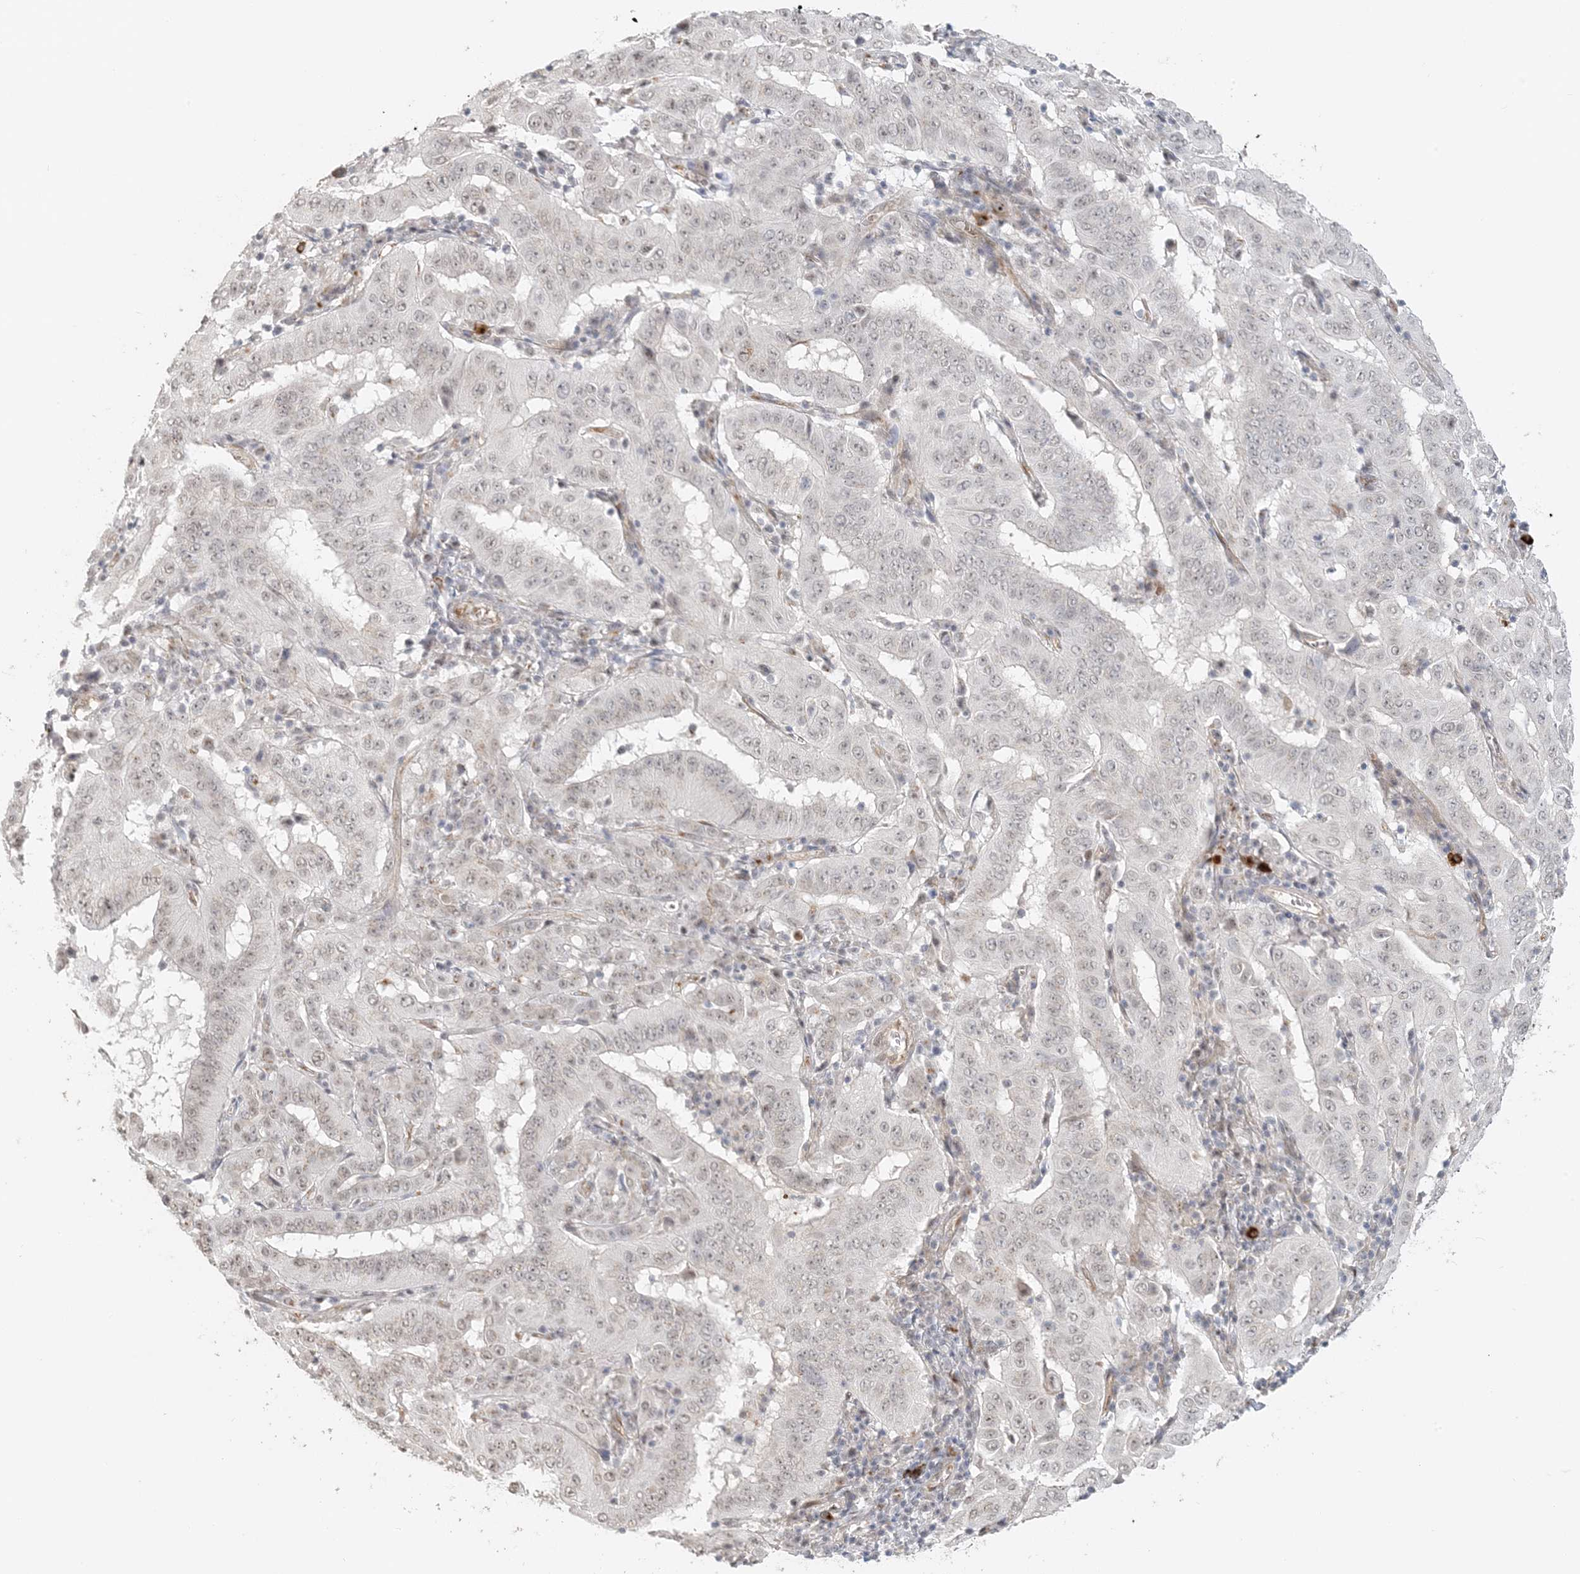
{"staining": {"intensity": "negative", "quantity": "none", "location": "none"}, "tissue": "pancreatic cancer", "cell_type": "Tumor cells", "image_type": "cancer", "snomed": [{"axis": "morphology", "description": "Adenocarcinoma, NOS"}, {"axis": "topography", "description": "Pancreas"}], "caption": "Tumor cells are negative for protein expression in human adenocarcinoma (pancreatic).", "gene": "ZCCHC4", "patient": {"sex": "male", "age": 63}}